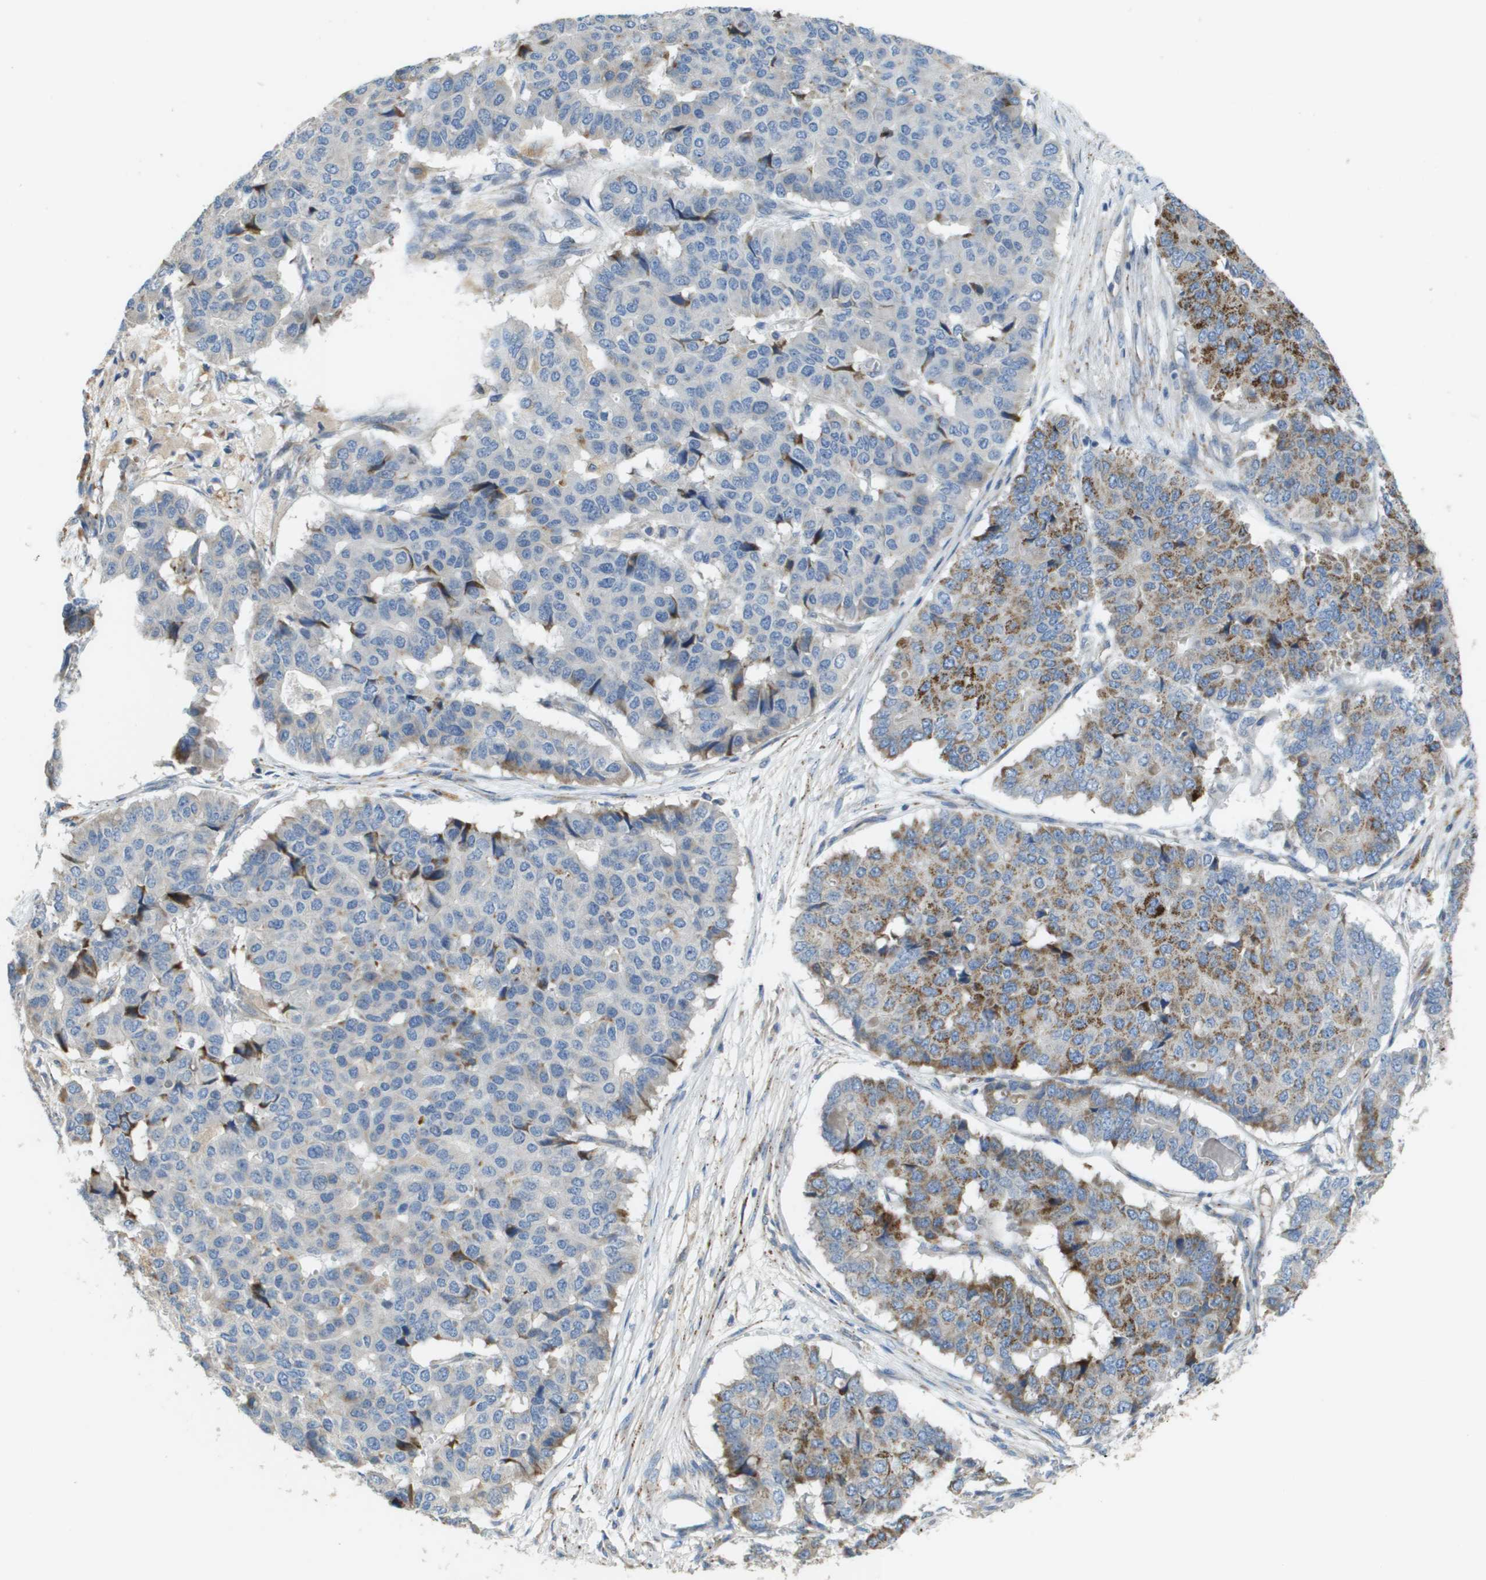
{"staining": {"intensity": "moderate", "quantity": "<25%", "location": "cytoplasmic/membranous"}, "tissue": "pancreatic cancer", "cell_type": "Tumor cells", "image_type": "cancer", "snomed": [{"axis": "morphology", "description": "Adenocarcinoma, NOS"}, {"axis": "topography", "description": "Pancreas"}], "caption": "Protein expression by immunohistochemistry (IHC) displays moderate cytoplasmic/membranous positivity in approximately <25% of tumor cells in pancreatic cancer.", "gene": "CASP10", "patient": {"sex": "male", "age": 50}}